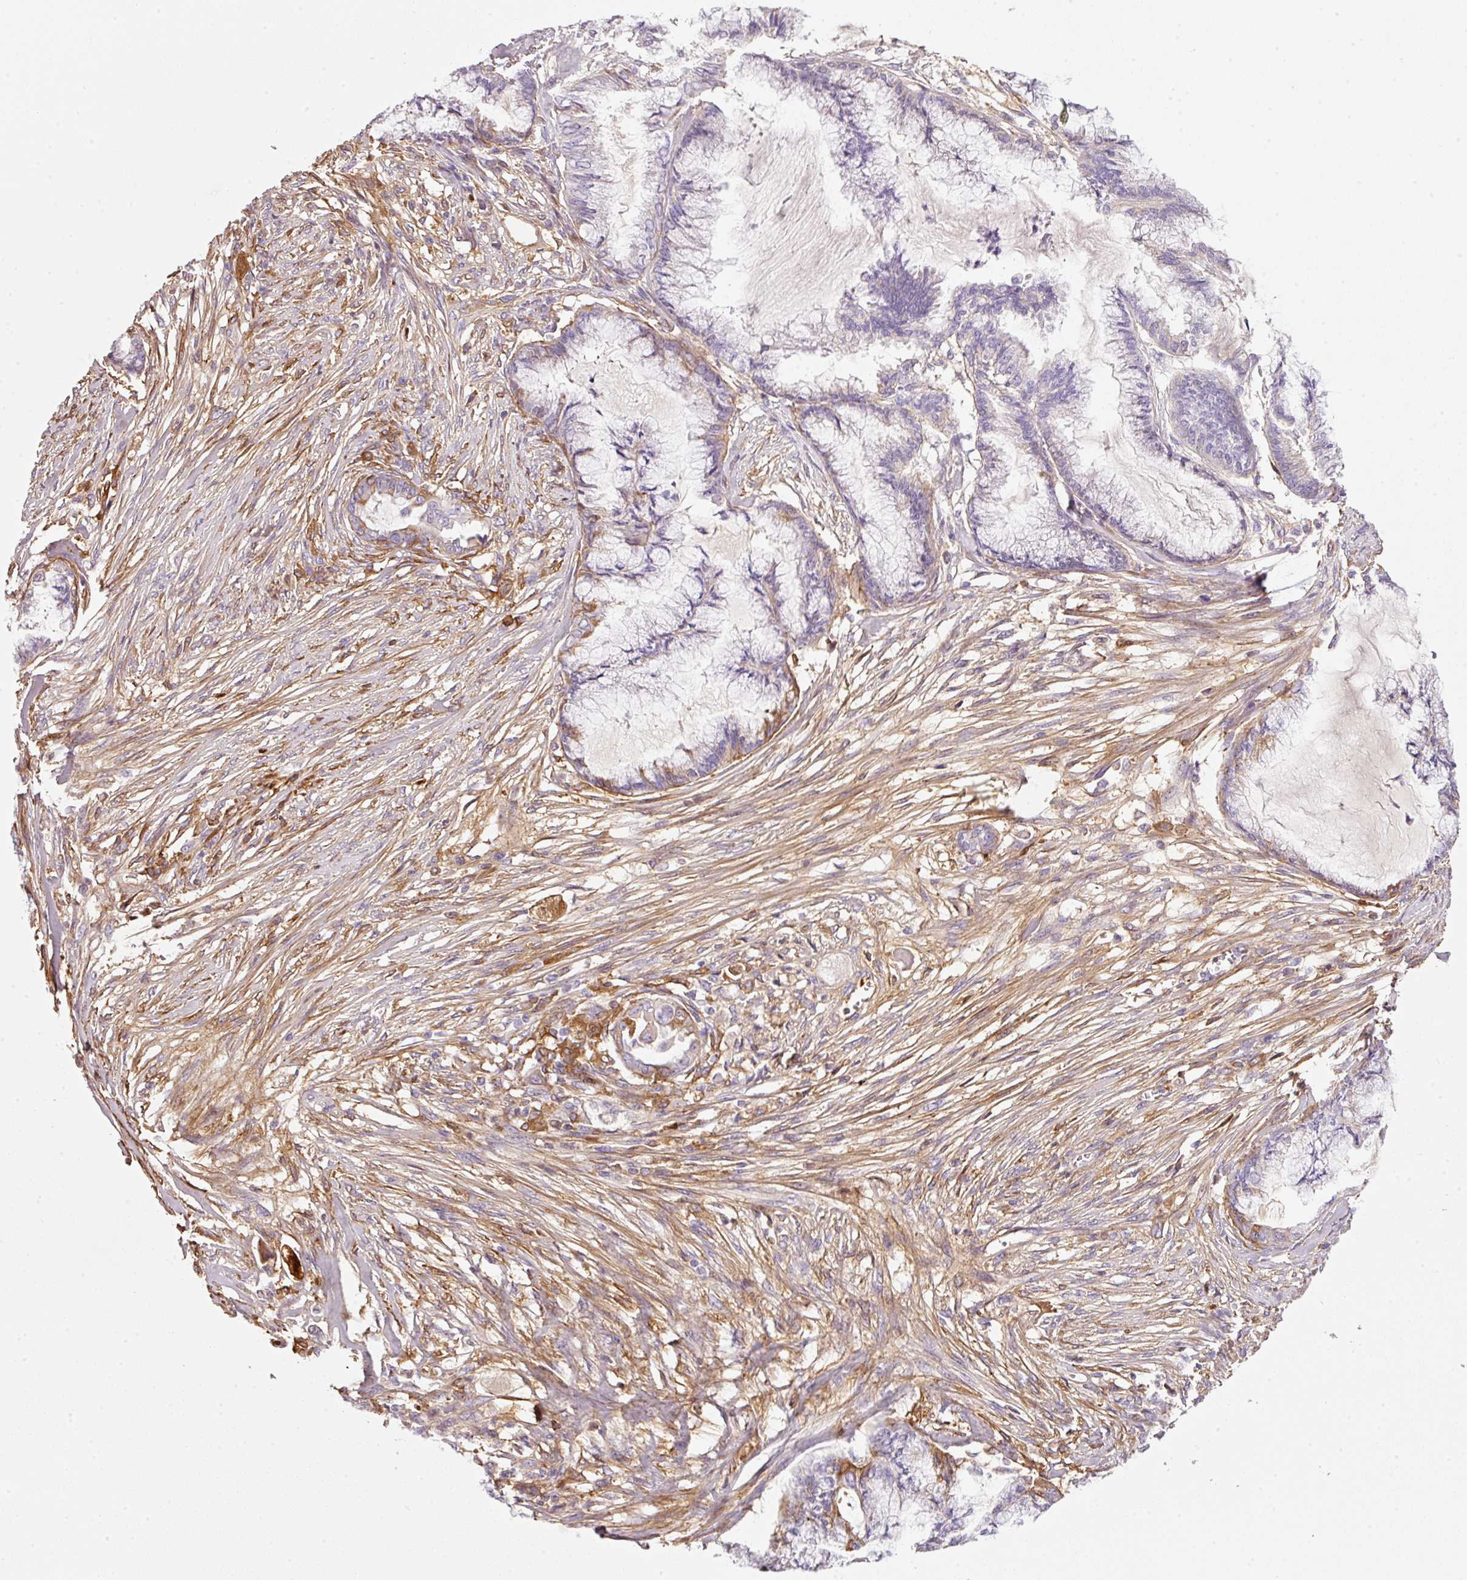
{"staining": {"intensity": "moderate", "quantity": "<25%", "location": "cytoplasmic/membranous"}, "tissue": "endometrial cancer", "cell_type": "Tumor cells", "image_type": "cancer", "snomed": [{"axis": "morphology", "description": "Adenocarcinoma, NOS"}, {"axis": "topography", "description": "Endometrium"}], "caption": "High-power microscopy captured an immunohistochemistry micrograph of endometrial cancer, revealing moderate cytoplasmic/membranous positivity in about <25% of tumor cells. Immunohistochemistry stains the protein in brown and the nuclei are stained blue.", "gene": "SOS2", "patient": {"sex": "female", "age": 86}}